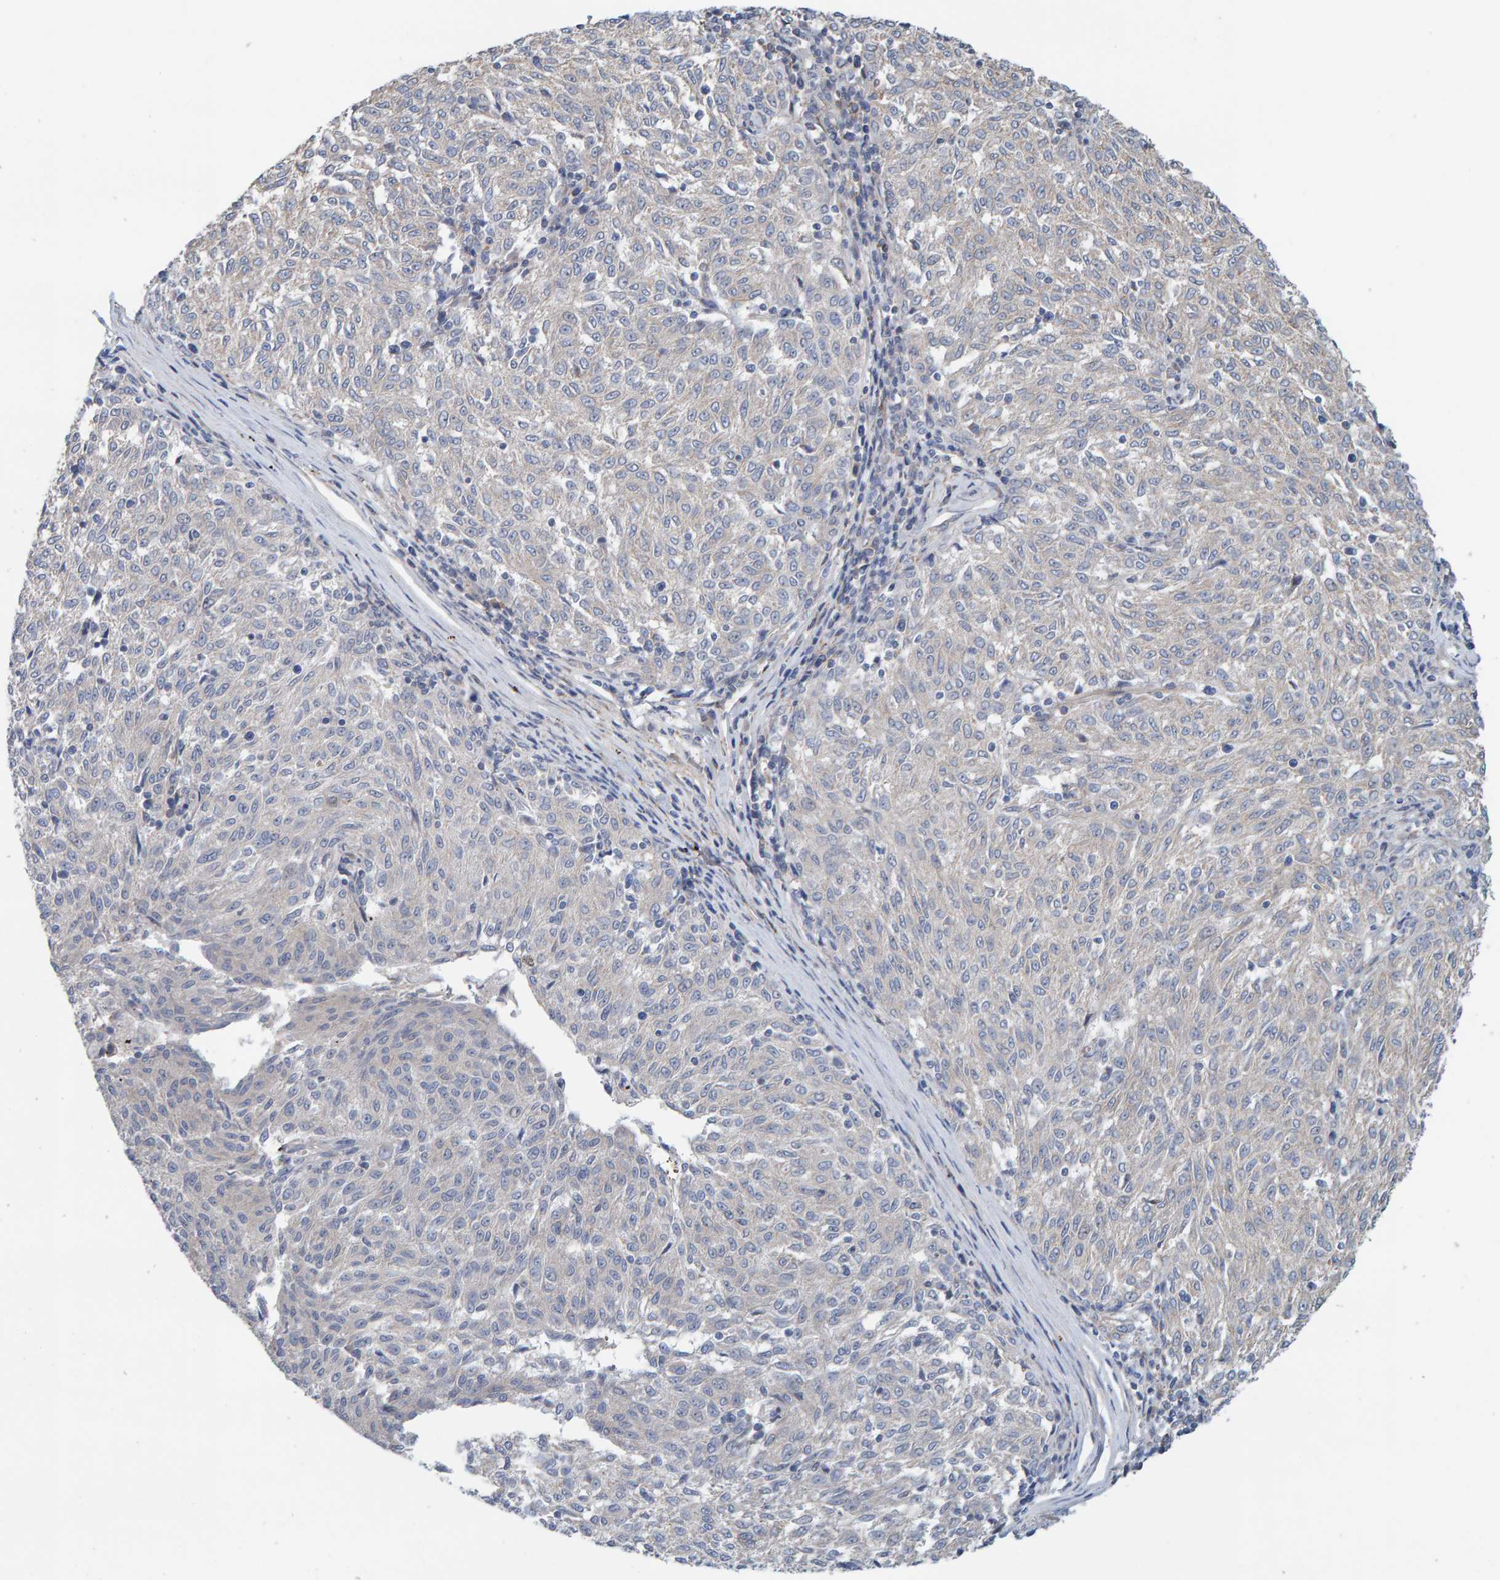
{"staining": {"intensity": "negative", "quantity": "none", "location": "none"}, "tissue": "melanoma", "cell_type": "Tumor cells", "image_type": "cancer", "snomed": [{"axis": "morphology", "description": "Malignant melanoma, NOS"}, {"axis": "topography", "description": "Skin"}], "caption": "Immunohistochemistry (IHC) image of human melanoma stained for a protein (brown), which exhibits no staining in tumor cells.", "gene": "RGP1", "patient": {"sex": "female", "age": 72}}